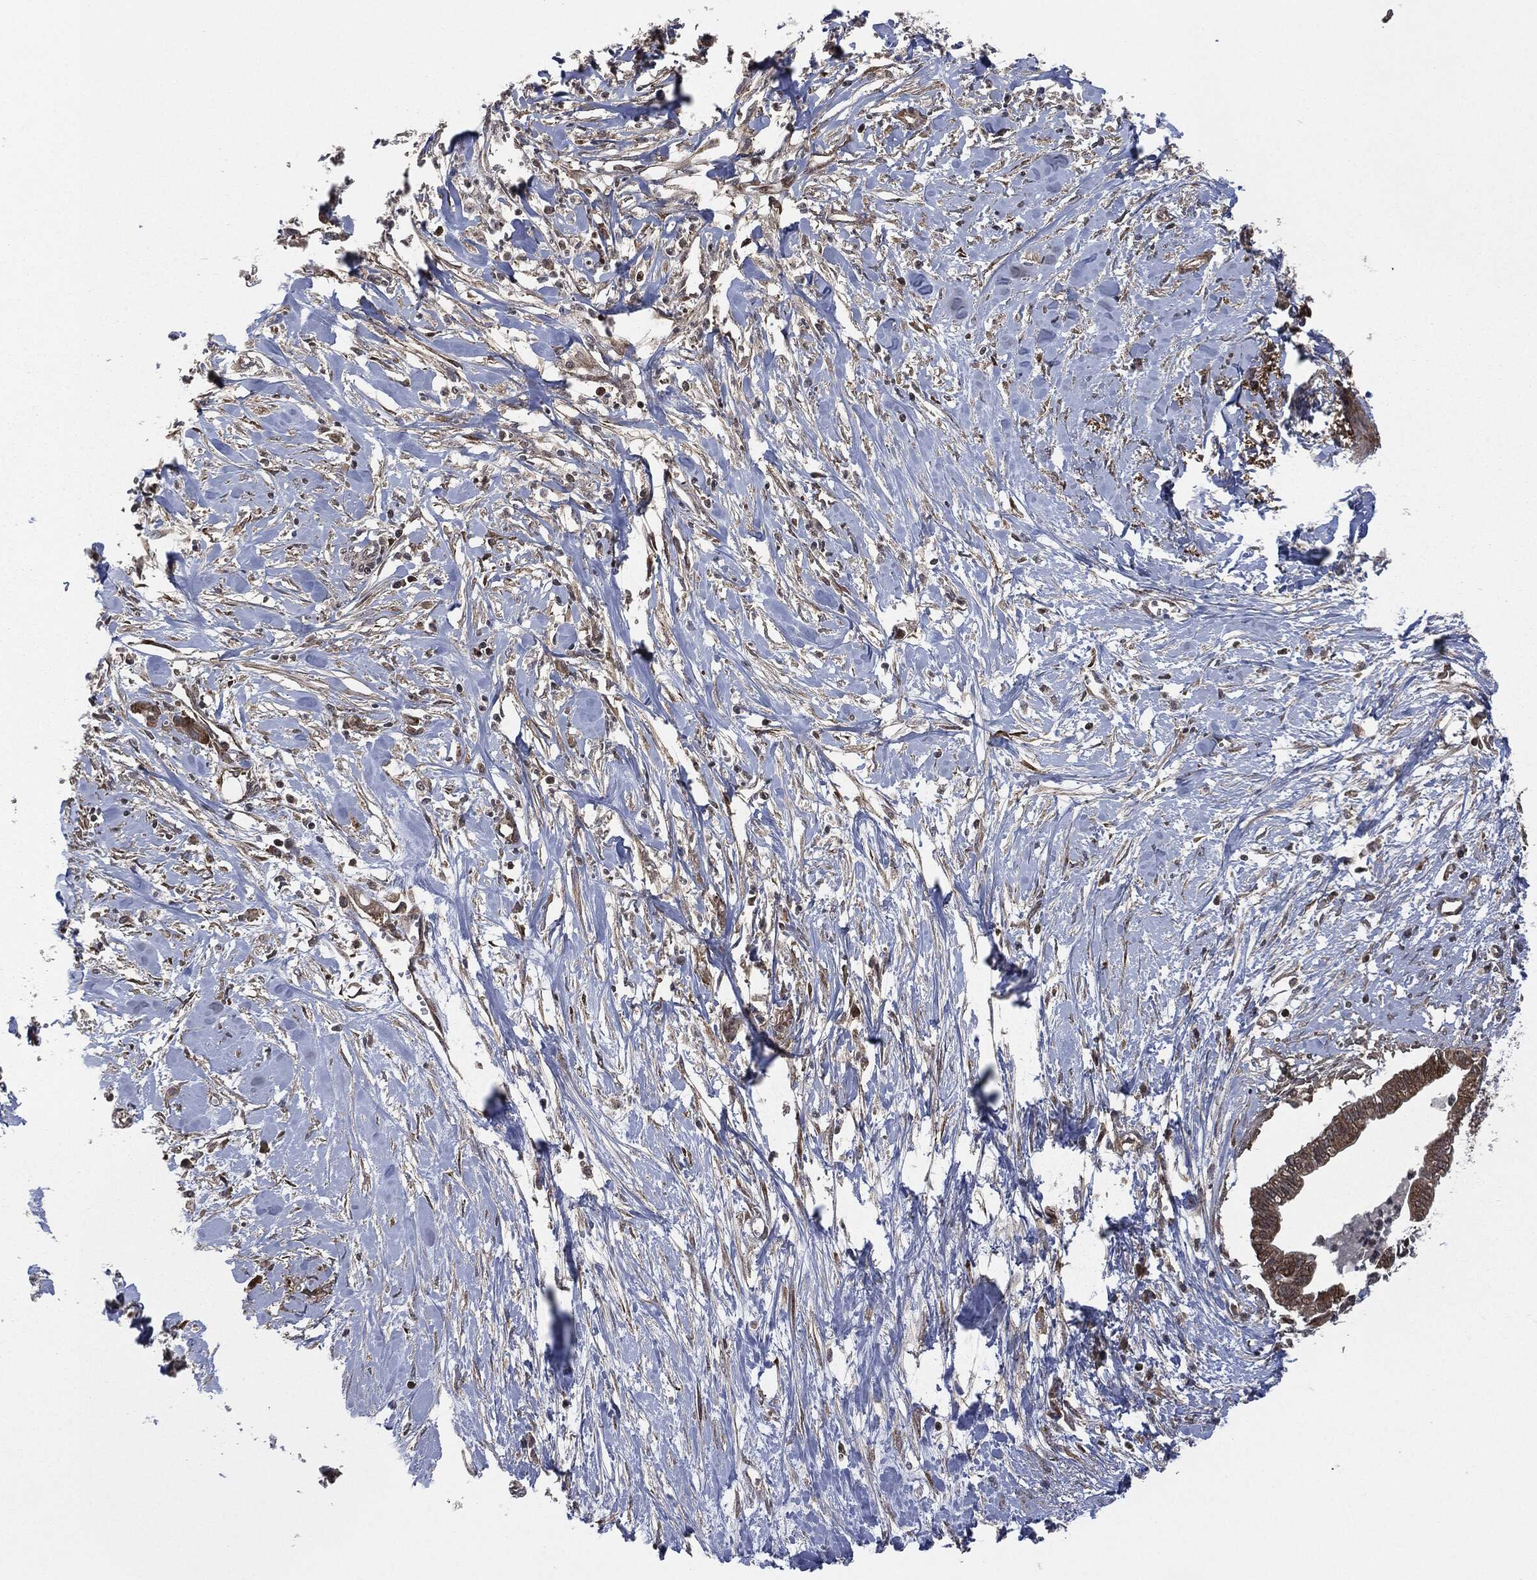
{"staining": {"intensity": "moderate", "quantity": ">75%", "location": "cytoplasmic/membranous"}, "tissue": "pancreatic cancer", "cell_type": "Tumor cells", "image_type": "cancer", "snomed": [{"axis": "morphology", "description": "Normal tissue, NOS"}, {"axis": "morphology", "description": "Adenocarcinoma, NOS"}, {"axis": "topography", "description": "Pancreas"}], "caption": "There is medium levels of moderate cytoplasmic/membranous positivity in tumor cells of pancreatic cancer (adenocarcinoma), as demonstrated by immunohistochemical staining (brown color).", "gene": "HRAS", "patient": {"sex": "female", "age": 58}}